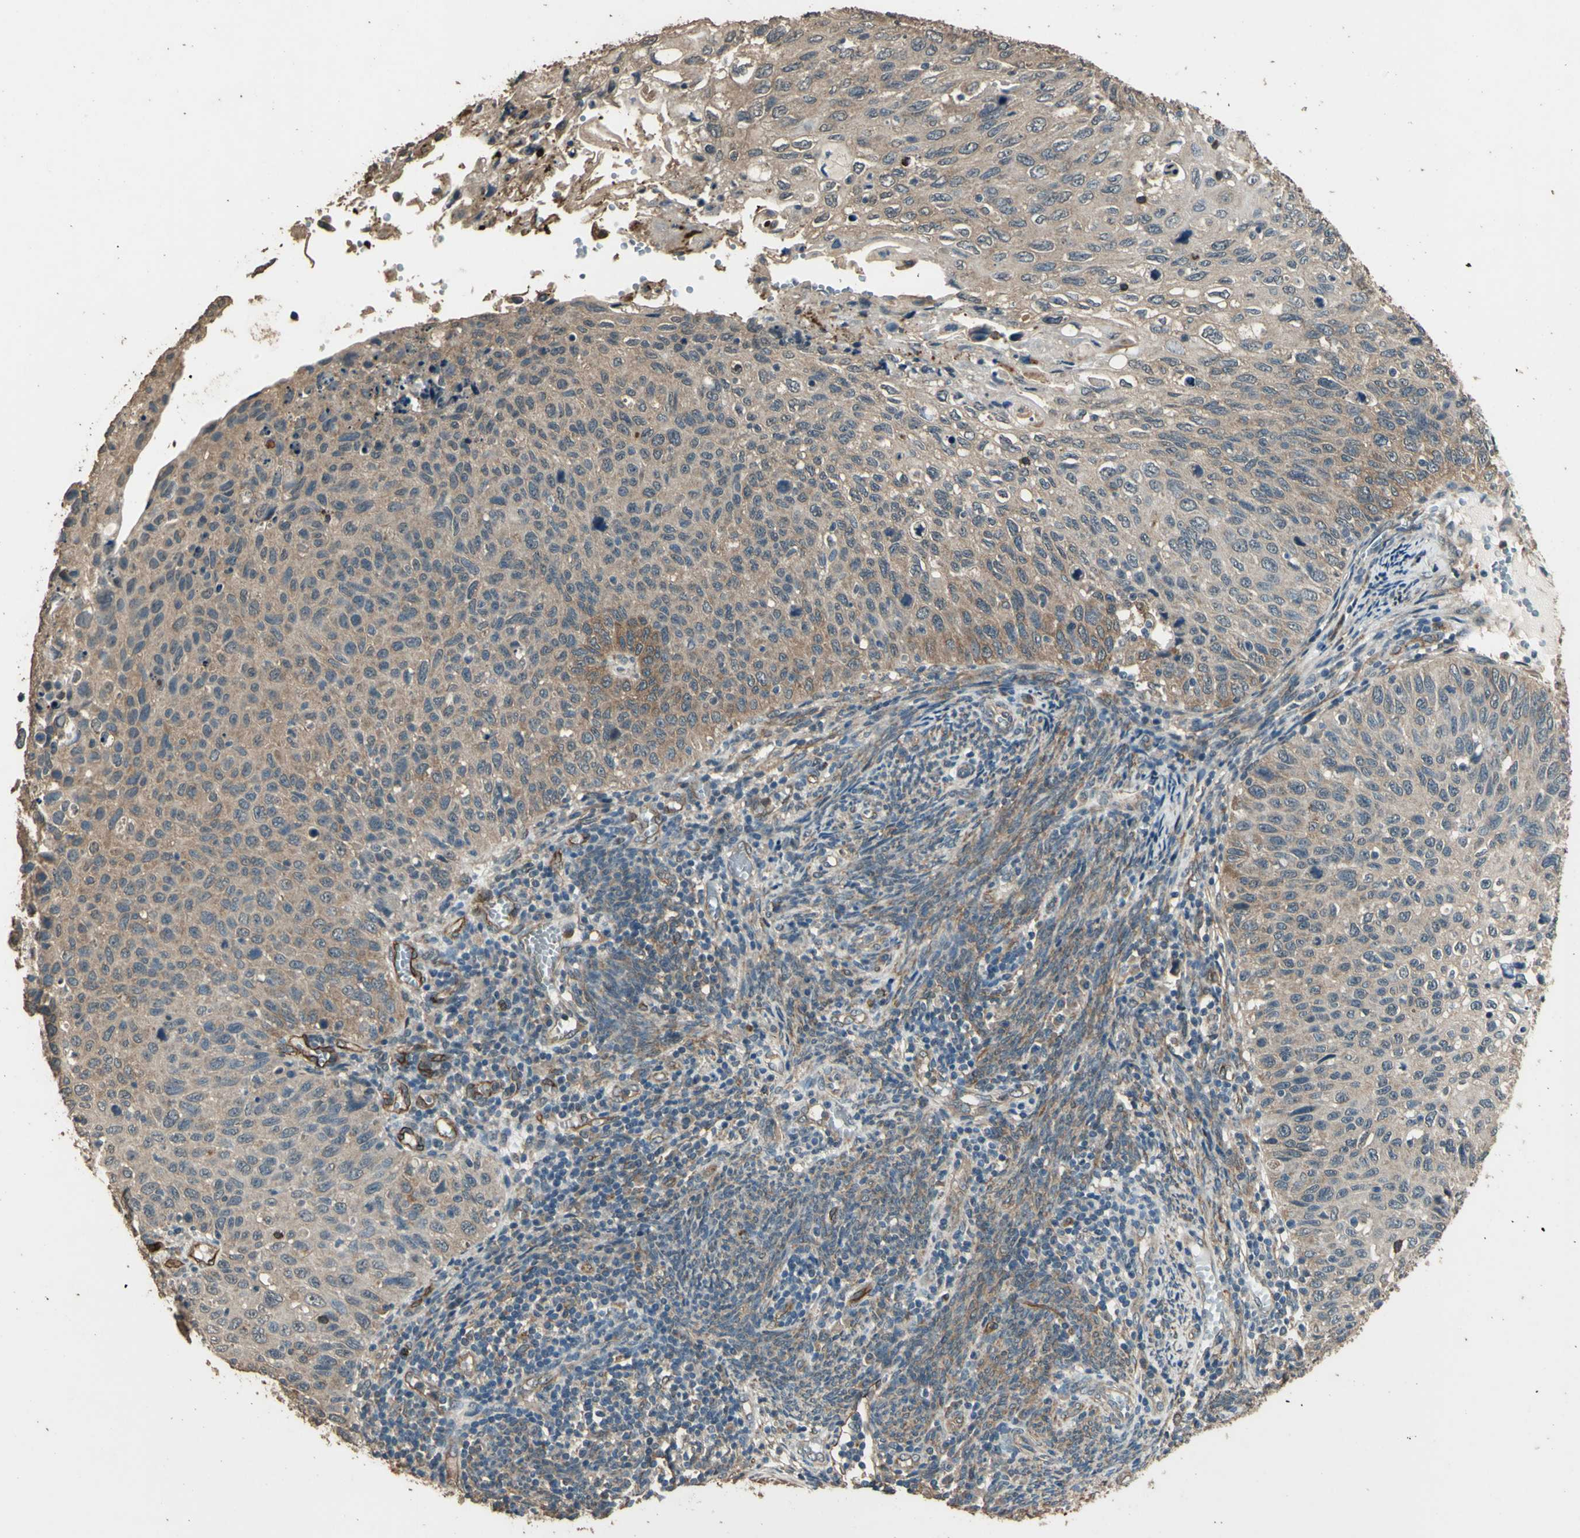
{"staining": {"intensity": "weak", "quantity": ">75%", "location": "cytoplasmic/membranous"}, "tissue": "cervical cancer", "cell_type": "Tumor cells", "image_type": "cancer", "snomed": [{"axis": "morphology", "description": "Squamous cell carcinoma, NOS"}, {"axis": "topography", "description": "Cervix"}], "caption": "There is low levels of weak cytoplasmic/membranous positivity in tumor cells of cervical cancer (squamous cell carcinoma), as demonstrated by immunohistochemical staining (brown color).", "gene": "TSPO", "patient": {"sex": "female", "age": 70}}